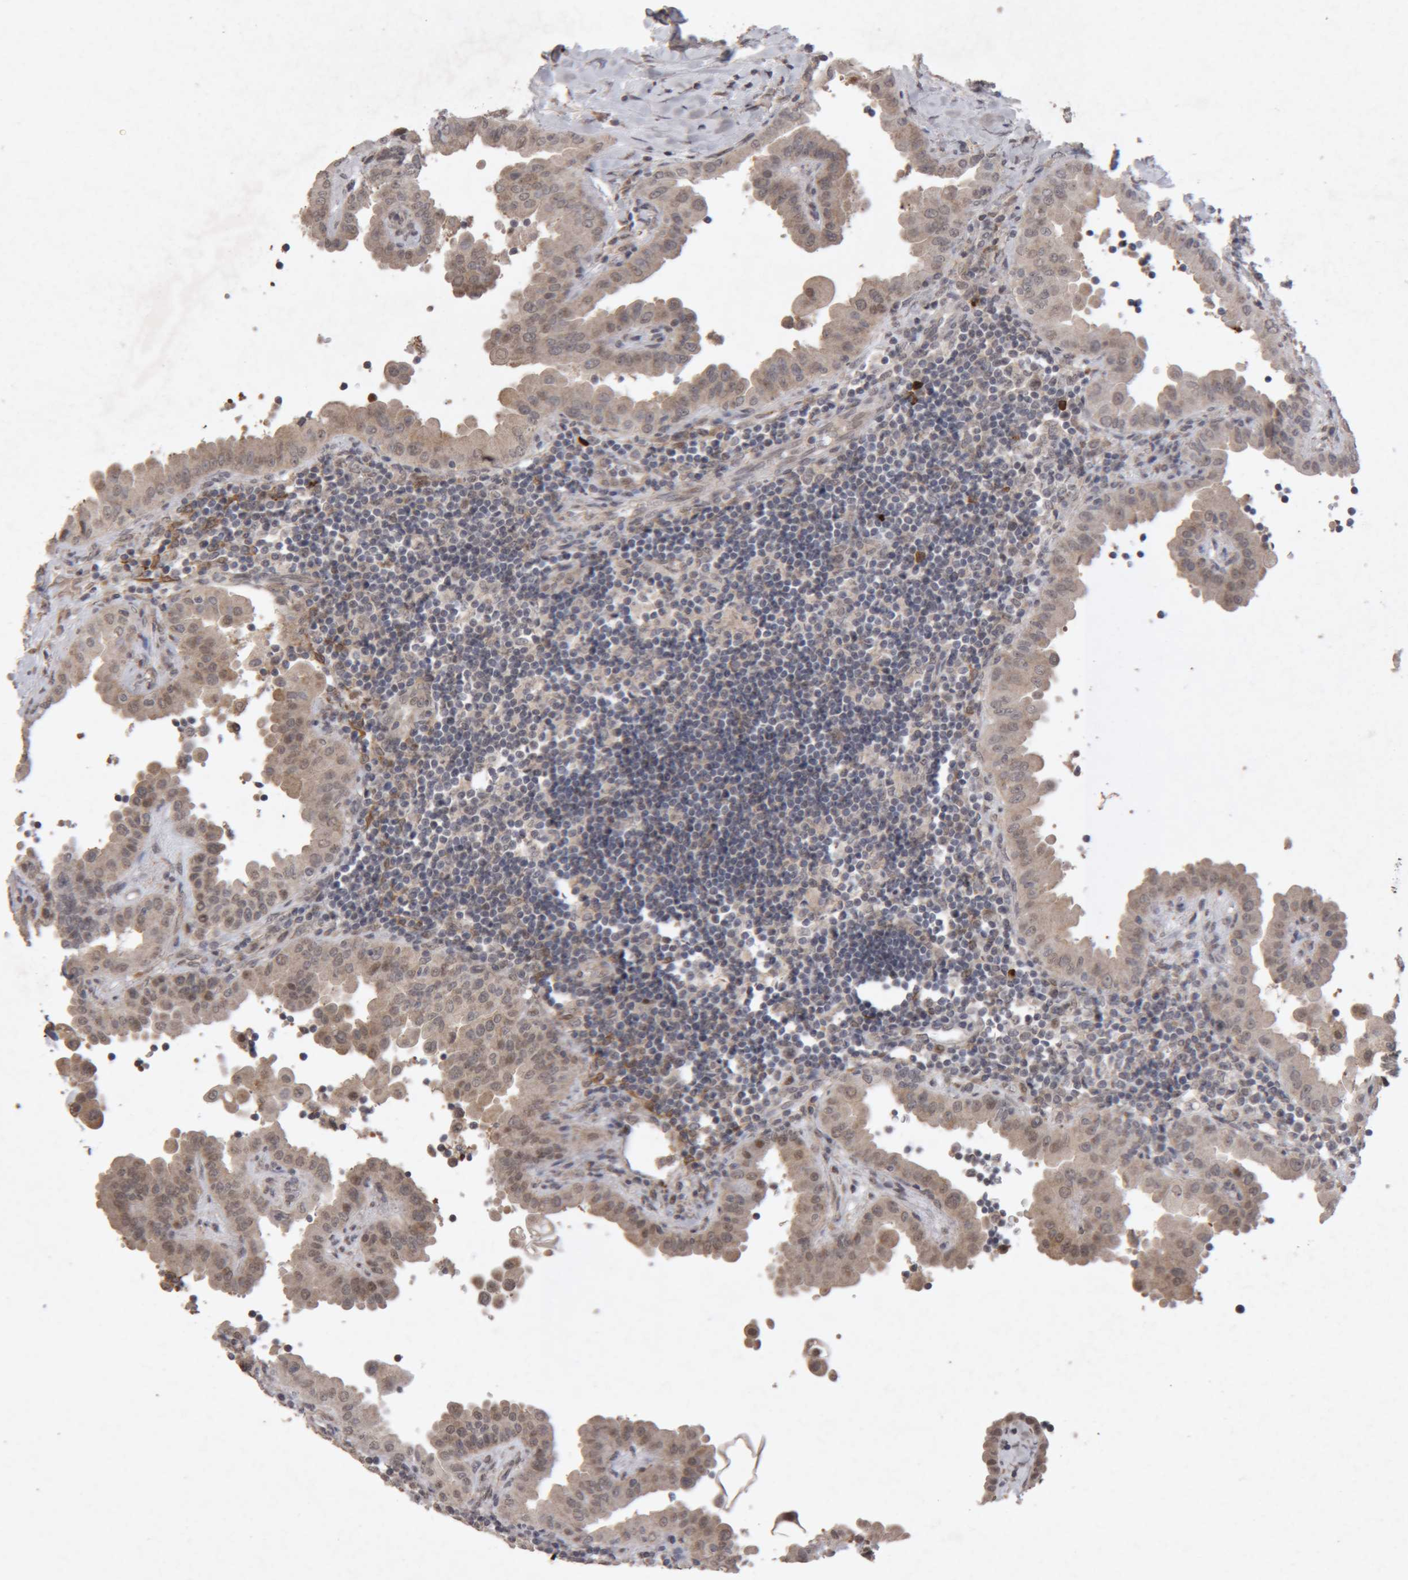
{"staining": {"intensity": "weak", "quantity": ">75%", "location": "cytoplasmic/membranous,nuclear"}, "tissue": "thyroid cancer", "cell_type": "Tumor cells", "image_type": "cancer", "snomed": [{"axis": "morphology", "description": "Papillary adenocarcinoma, NOS"}, {"axis": "topography", "description": "Thyroid gland"}], "caption": "The histopathology image reveals staining of papillary adenocarcinoma (thyroid), revealing weak cytoplasmic/membranous and nuclear protein positivity (brown color) within tumor cells.", "gene": "MEP1A", "patient": {"sex": "male", "age": 33}}